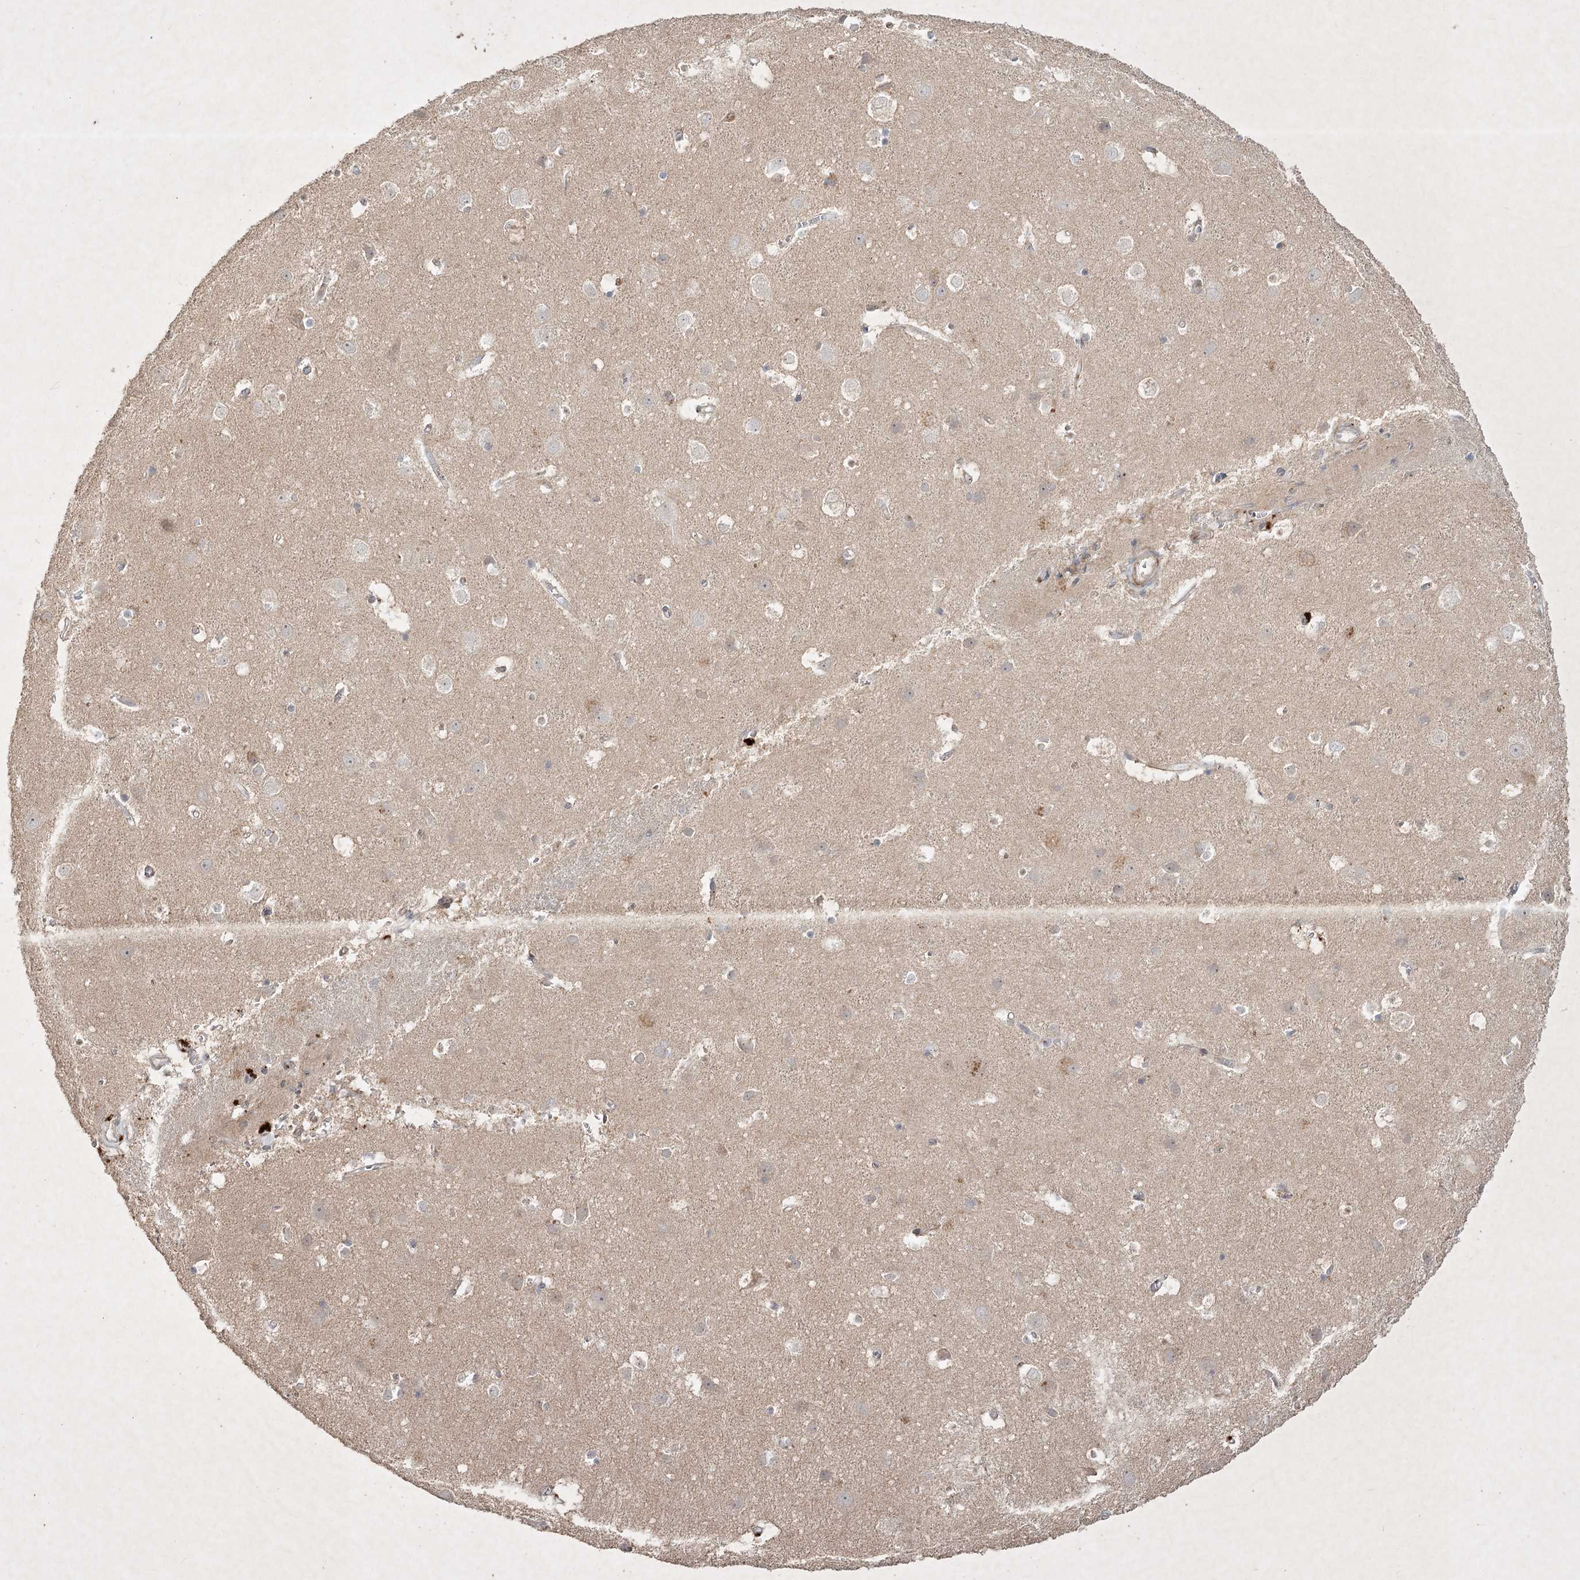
{"staining": {"intensity": "moderate", "quantity": "<25%", "location": "cytoplasmic/membranous"}, "tissue": "cerebral cortex", "cell_type": "Endothelial cells", "image_type": "normal", "snomed": [{"axis": "morphology", "description": "Normal tissue, NOS"}, {"axis": "topography", "description": "Cerebral cortex"}], "caption": "Immunohistochemistry staining of benign cerebral cortex, which reveals low levels of moderate cytoplasmic/membranous staining in about <25% of endothelial cells indicating moderate cytoplasmic/membranous protein expression. The staining was performed using DAB (brown) for protein detection and nuclei were counterstained in hematoxylin (blue).", "gene": "KBTBD4", "patient": {"sex": "male", "age": 54}}